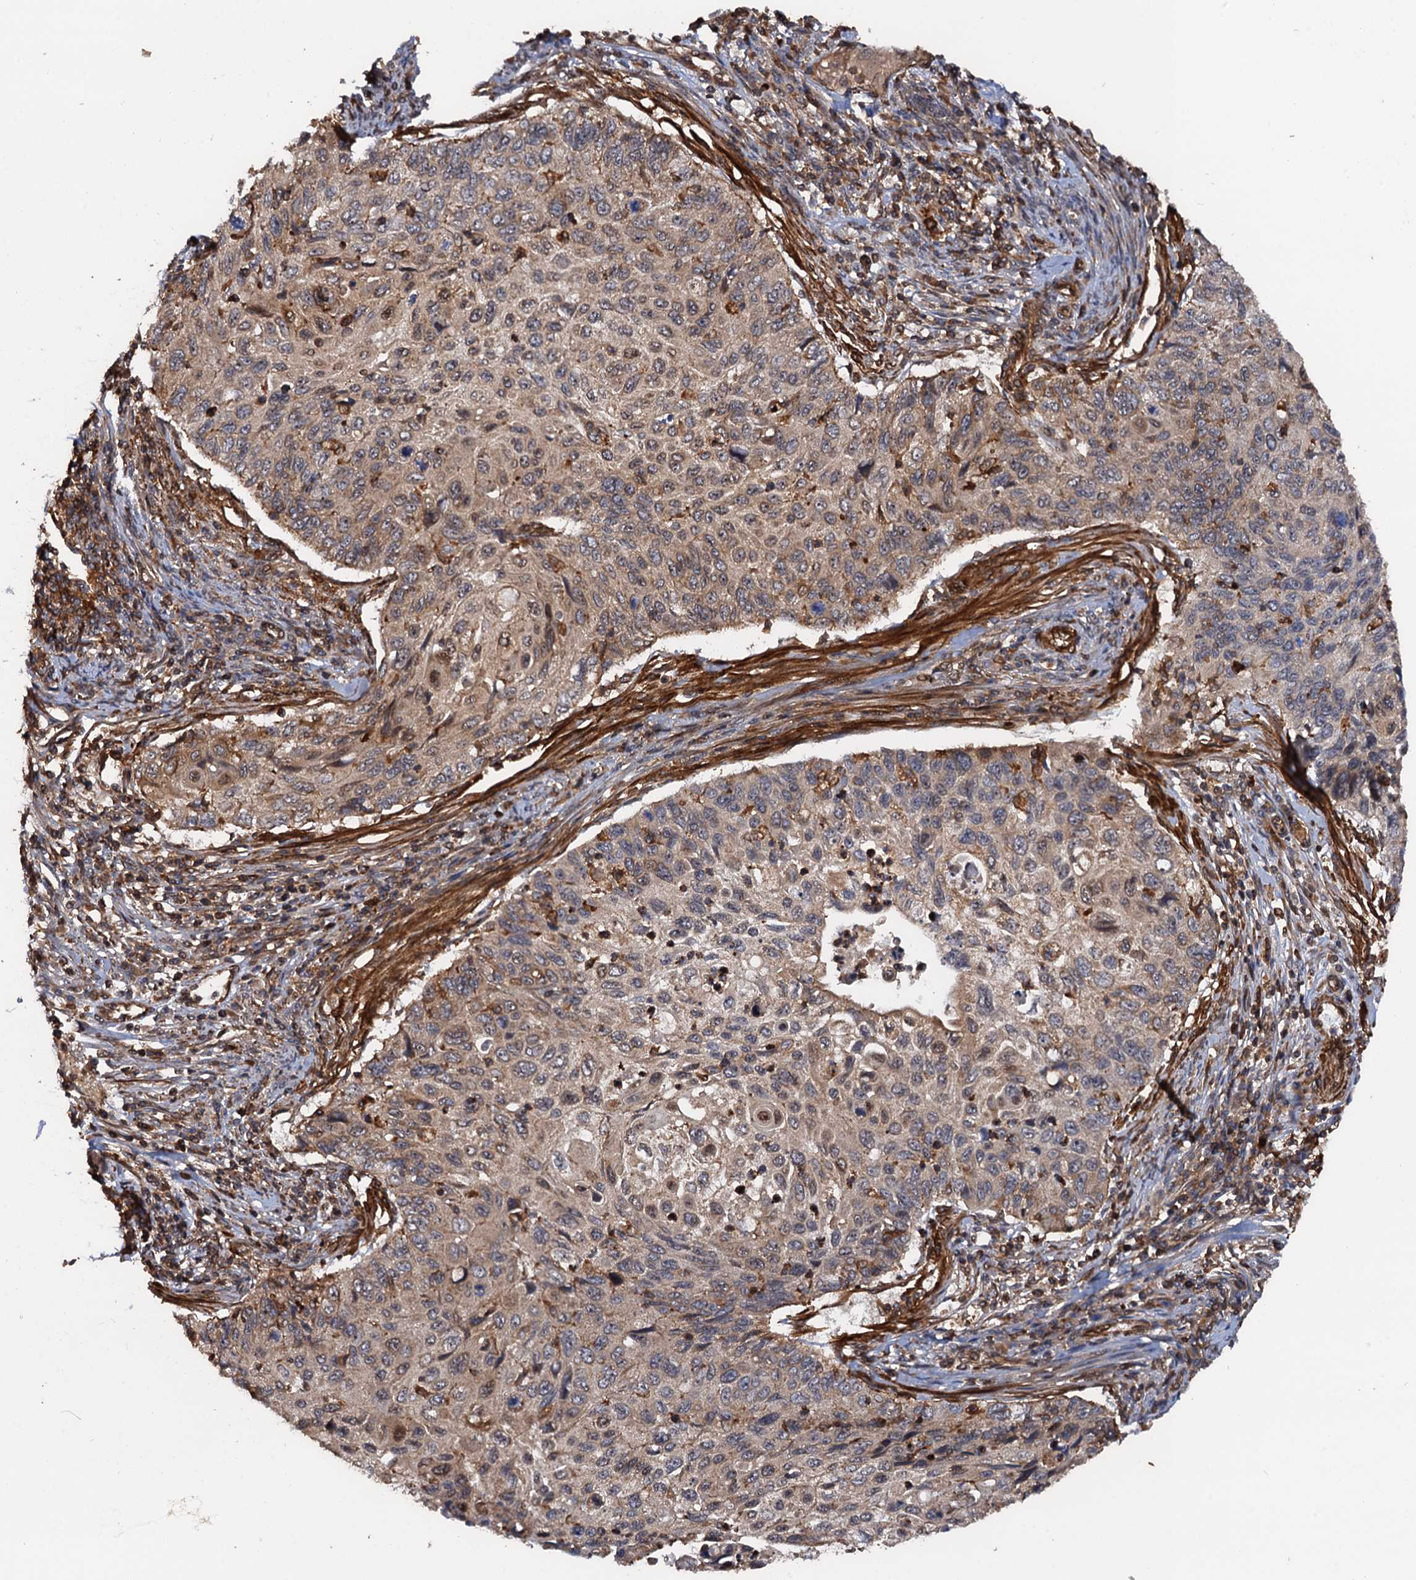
{"staining": {"intensity": "weak", "quantity": "25%-75%", "location": "cytoplasmic/membranous"}, "tissue": "cervical cancer", "cell_type": "Tumor cells", "image_type": "cancer", "snomed": [{"axis": "morphology", "description": "Squamous cell carcinoma, NOS"}, {"axis": "topography", "description": "Cervix"}], "caption": "This image displays immunohistochemistry (IHC) staining of cervical squamous cell carcinoma, with low weak cytoplasmic/membranous positivity in approximately 25%-75% of tumor cells.", "gene": "BORA", "patient": {"sex": "female", "age": 70}}